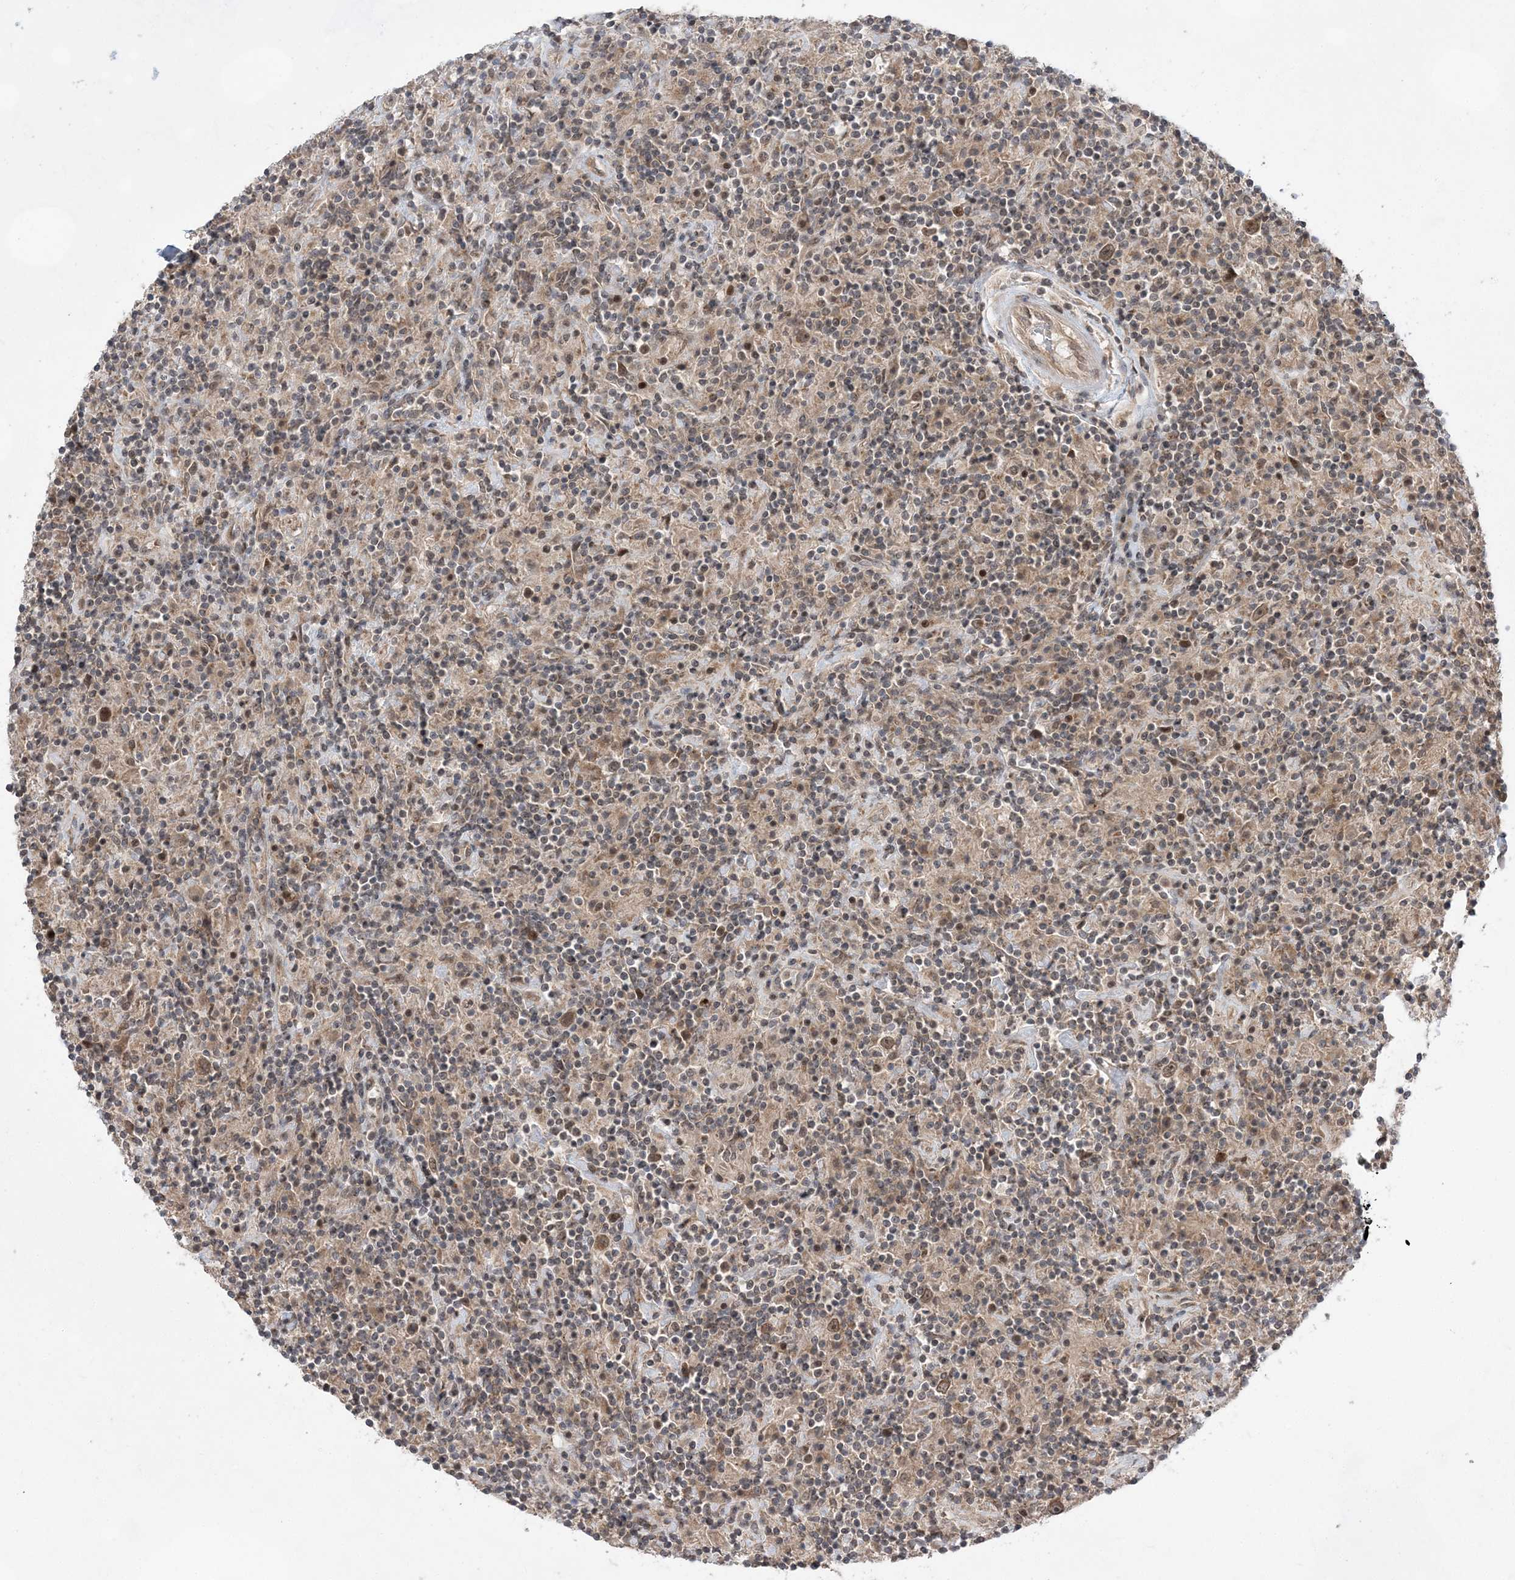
{"staining": {"intensity": "moderate", "quantity": ">75%", "location": "cytoplasmic/membranous"}, "tissue": "lymphoma", "cell_type": "Tumor cells", "image_type": "cancer", "snomed": [{"axis": "morphology", "description": "Hodgkin's disease, NOS"}, {"axis": "topography", "description": "Lymph node"}], "caption": "DAB (3,3'-diaminobenzidine) immunohistochemical staining of Hodgkin's disease reveals moderate cytoplasmic/membranous protein expression in about >75% of tumor cells. Using DAB (brown) and hematoxylin (blue) stains, captured at high magnification using brightfield microscopy.", "gene": "ANAPC15", "patient": {"sex": "male", "age": 70}}